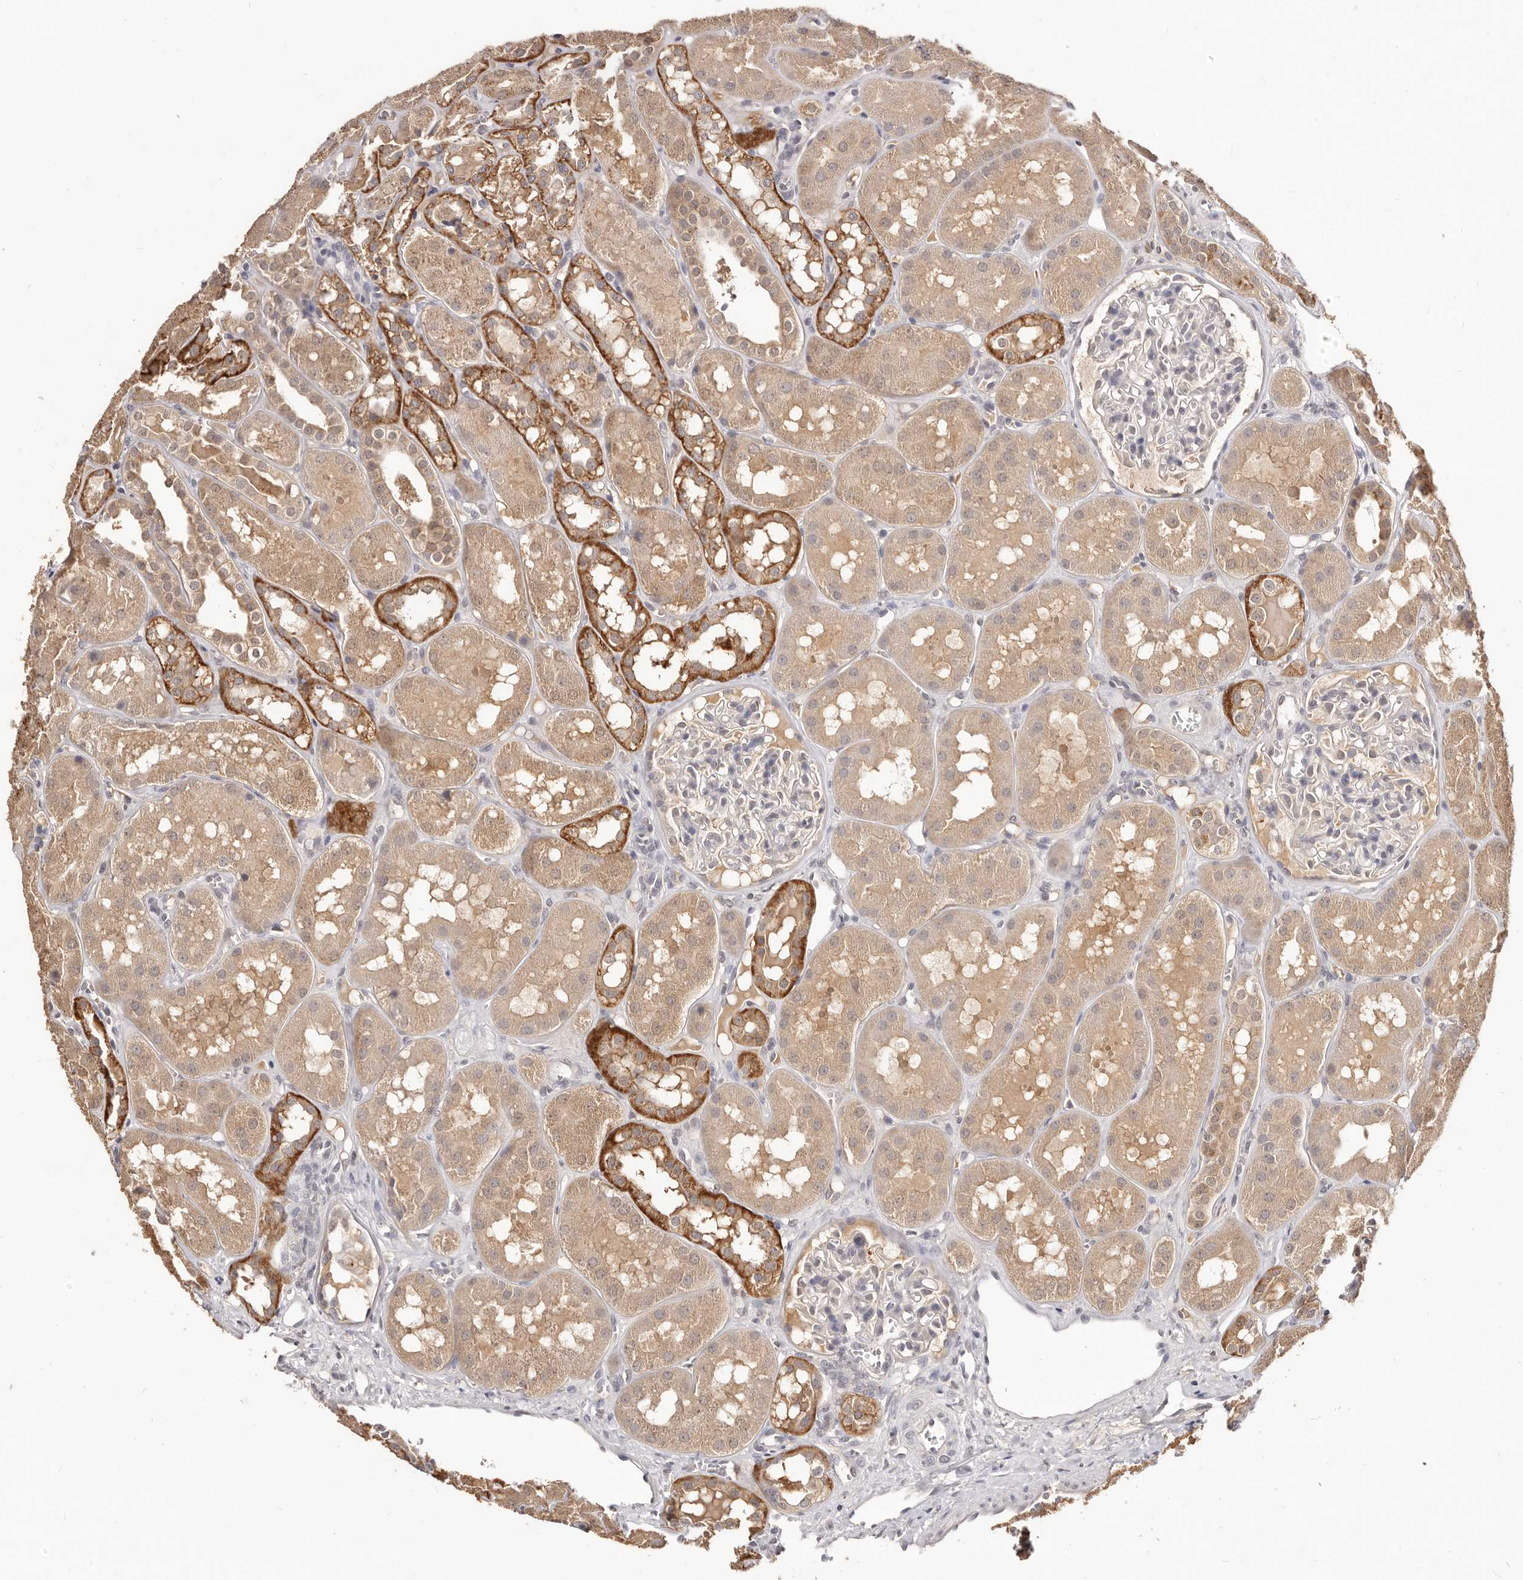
{"staining": {"intensity": "negative", "quantity": "none", "location": "none"}, "tissue": "kidney", "cell_type": "Cells in glomeruli", "image_type": "normal", "snomed": [{"axis": "morphology", "description": "Normal tissue, NOS"}, {"axis": "topography", "description": "Kidney"}], "caption": "This is a histopathology image of IHC staining of normal kidney, which shows no expression in cells in glomeruli. The staining was performed using DAB (3,3'-diaminobenzidine) to visualize the protein expression in brown, while the nuclei were stained in blue with hematoxylin (Magnification: 20x).", "gene": "TSPAN13", "patient": {"sex": "male", "age": 16}}